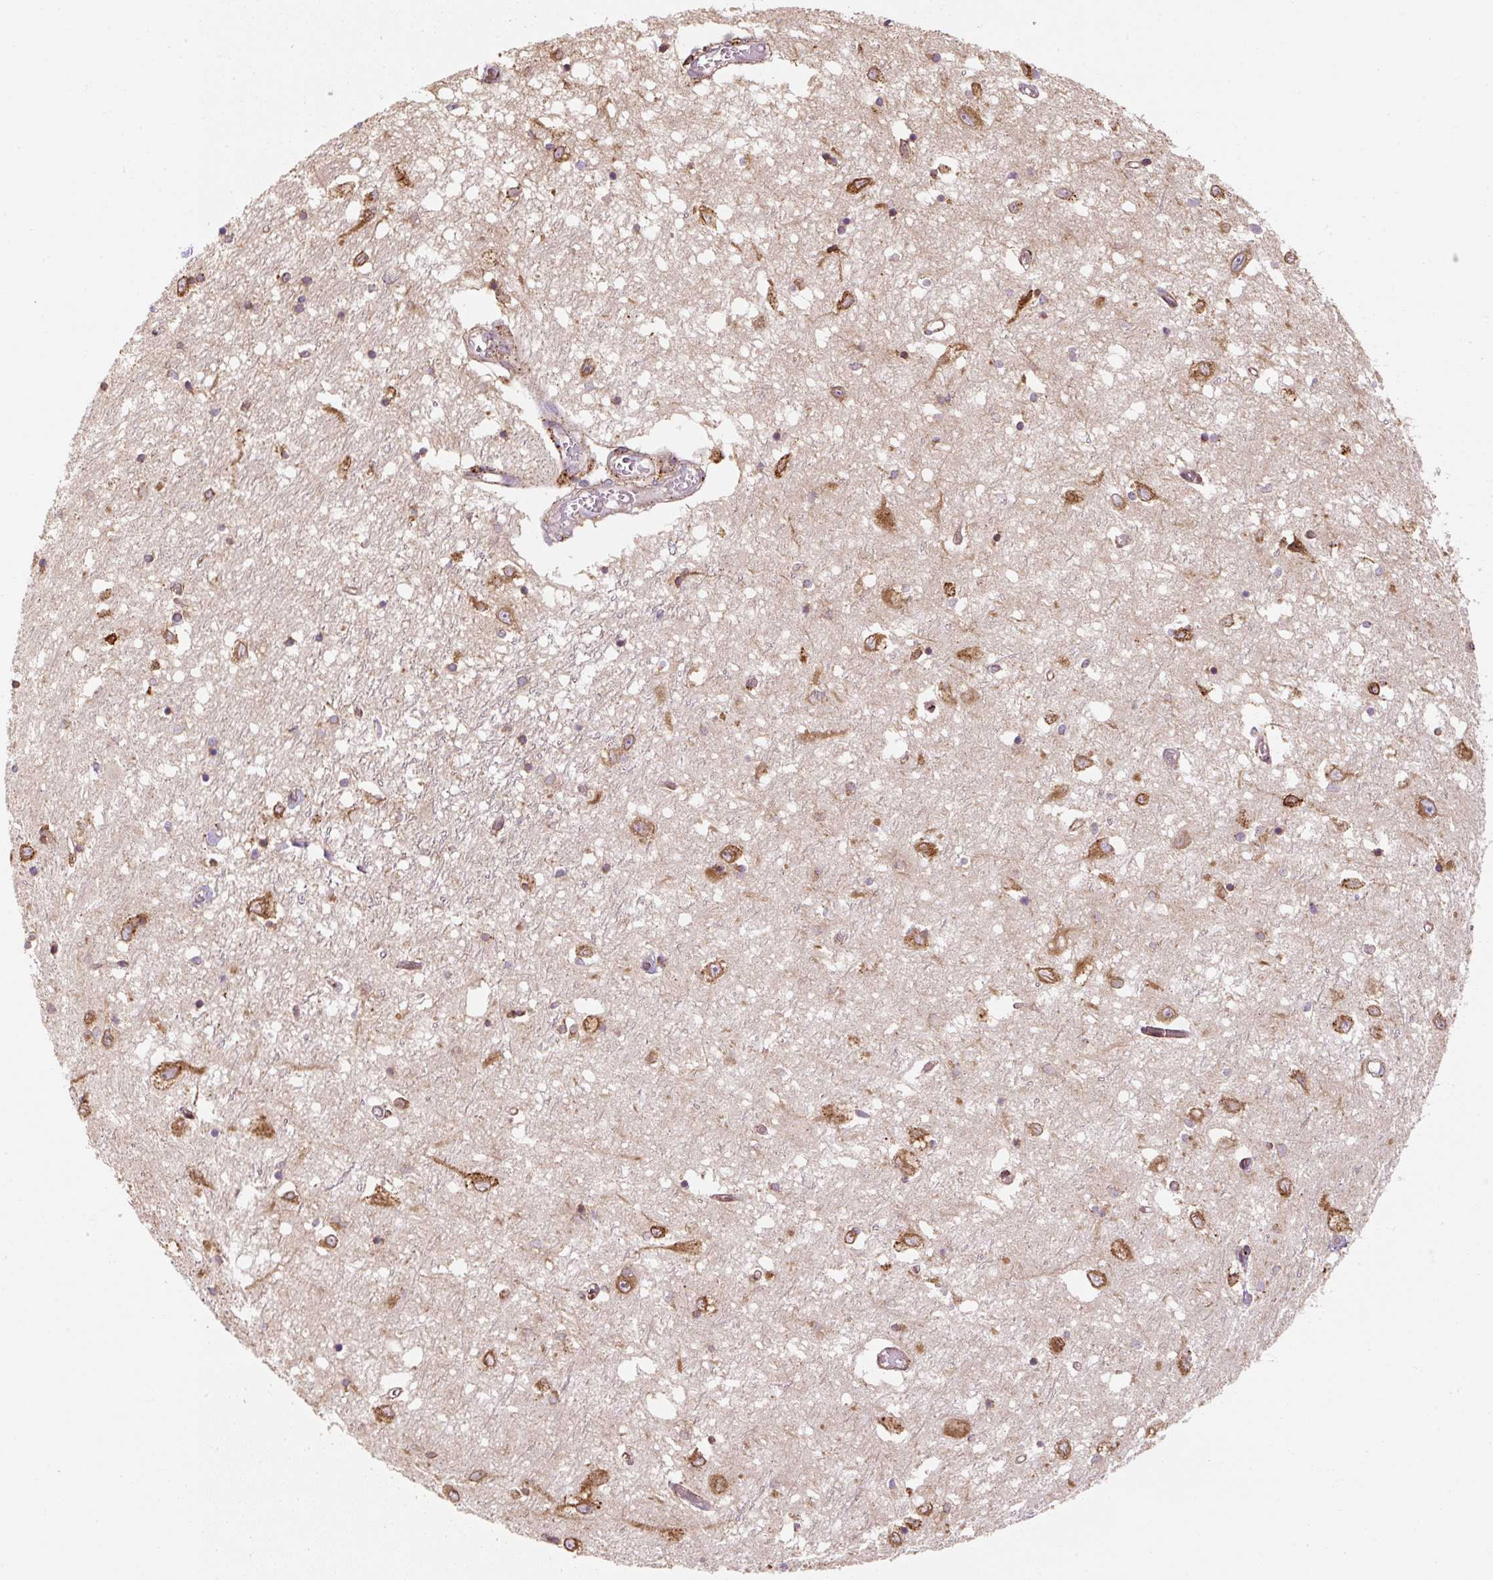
{"staining": {"intensity": "moderate", "quantity": "25%-75%", "location": "cytoplasmic/membranous"}, "tissue": "caudate", "cell_type": "Glial cells", "image_type": "normal", "snomed": [{"axis": "morphology", "description": "Normal tissue, NOS"}, {"axis": "topography", "description": "Lateral ventricle wall"}], "caption": "The photomicrograph displays a brown stain indicating the presence of a protein in the cytoplasmic/membranous of glial cells in caudate. The protein of interest is shown in brown color, while the nuclei are stained blue.", "gene": "PRKCSH", "patient": {"sex": "male", "age": 70}}